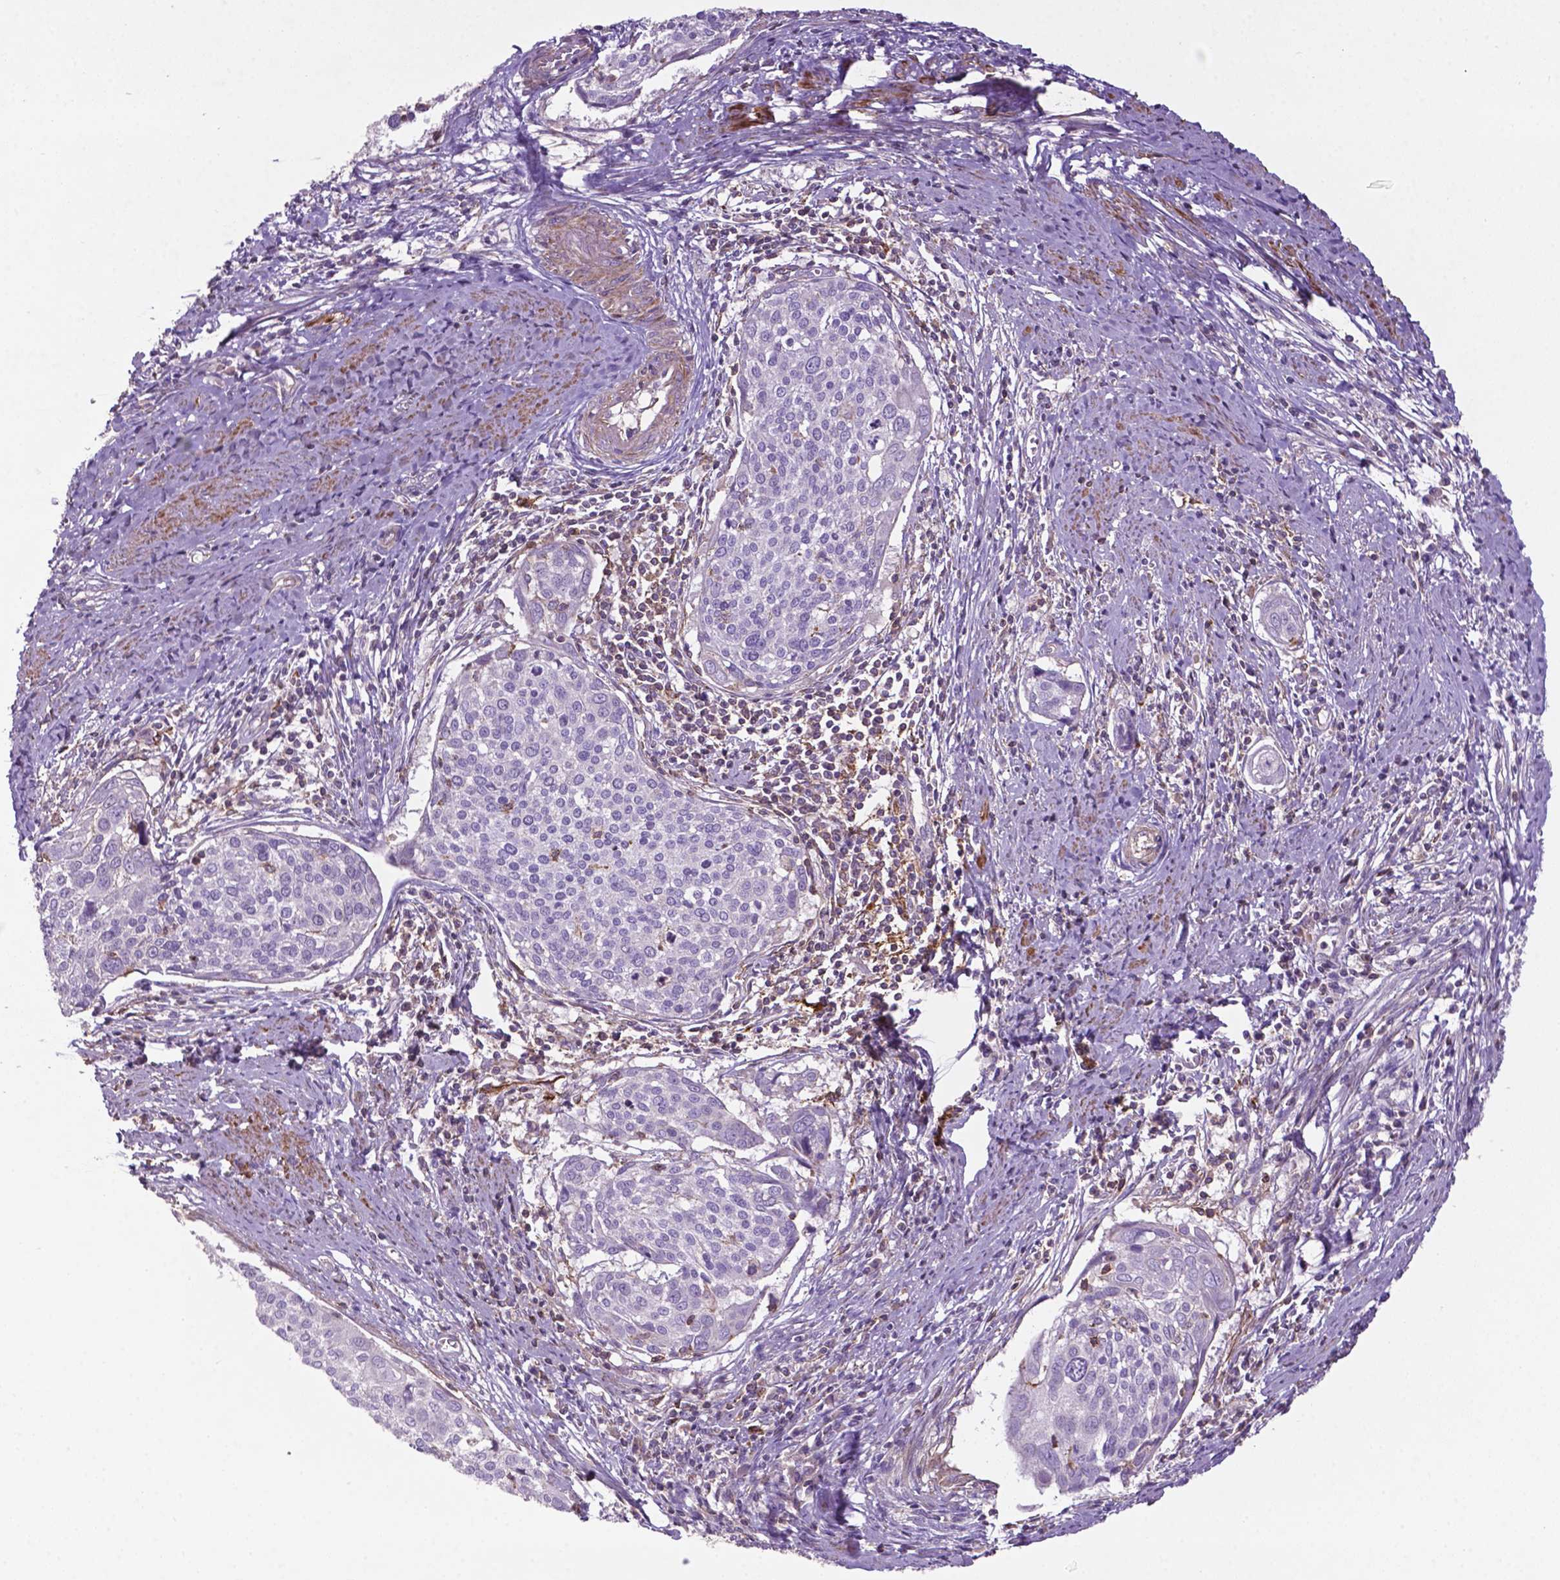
{"staining": {"intensity": "negative", "quantity": "none", "location": "none"}, "tissue": "cervical cancer", "cell_type": "Tumor cells", "image_type": "cancer", "snomed": [{"axis": "morphology", "description": "Squamous cell carcinoma, NOS"}, {"axis": "topography", "description": "Cervix"}], "caption": "The image shows no staining of tumor cells in cervical cancer (squamous cell carcinoma).", "gene": "BMP4", "patient": {"sex": "female", "age": 39}}